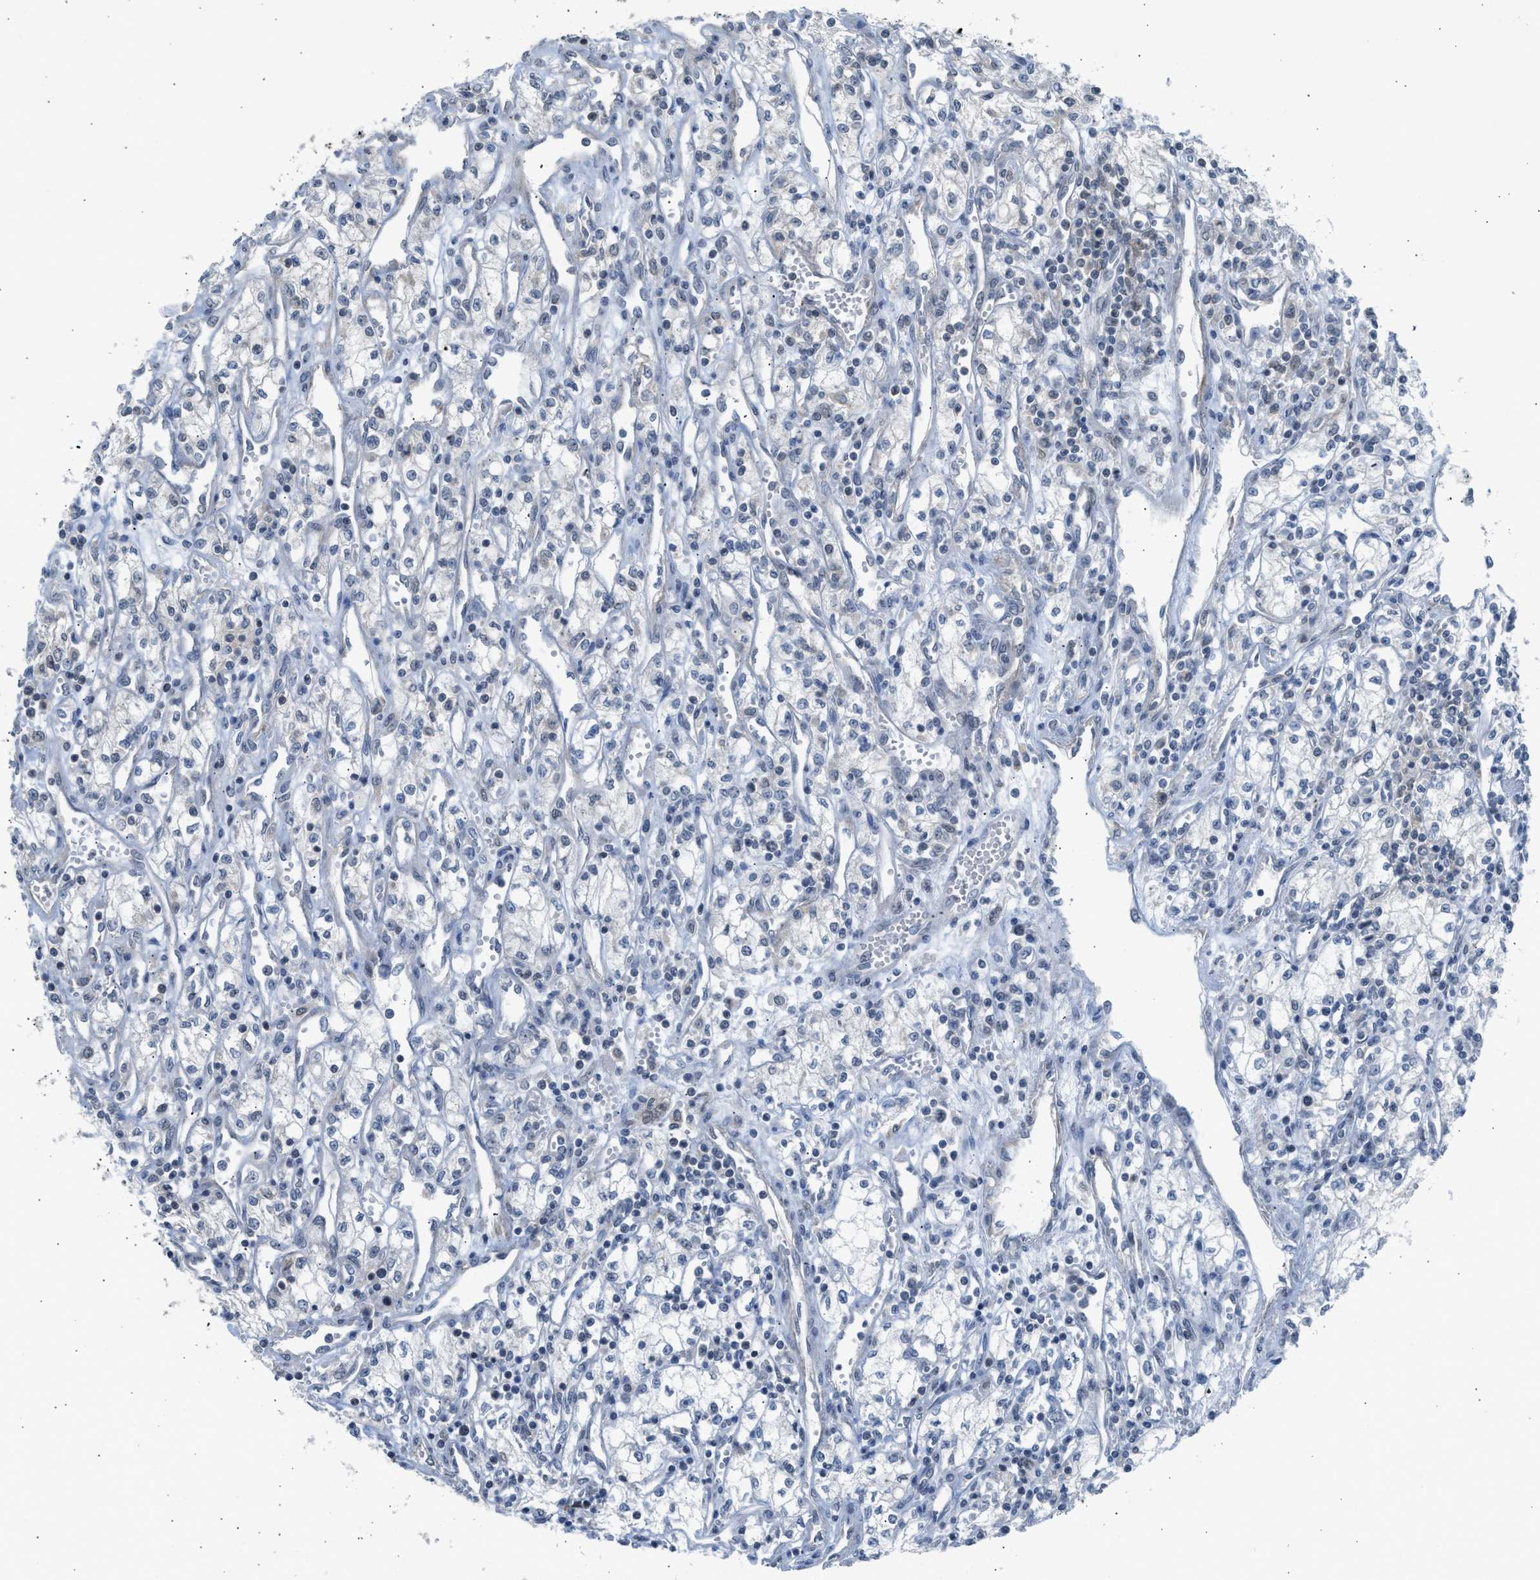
{"staining": {"intensity": "negative", "quantity": "none", "location": "none"}, "tissue": "renal cancer", "cell_type": "Tumor cells", "image_type": "cancer", "snomed": [{"axis": "morphology", "description": "Adenocarcinoma, NOS"}, {"axis": "topography", "description": "Kidney"}], "caption": "Renal adenocarcinoma was stained to show a protein in brown. There is no significant positivity in tumor cells.", "gene": "TTBK2", "patient": {"sex": "male", "age": 59}}